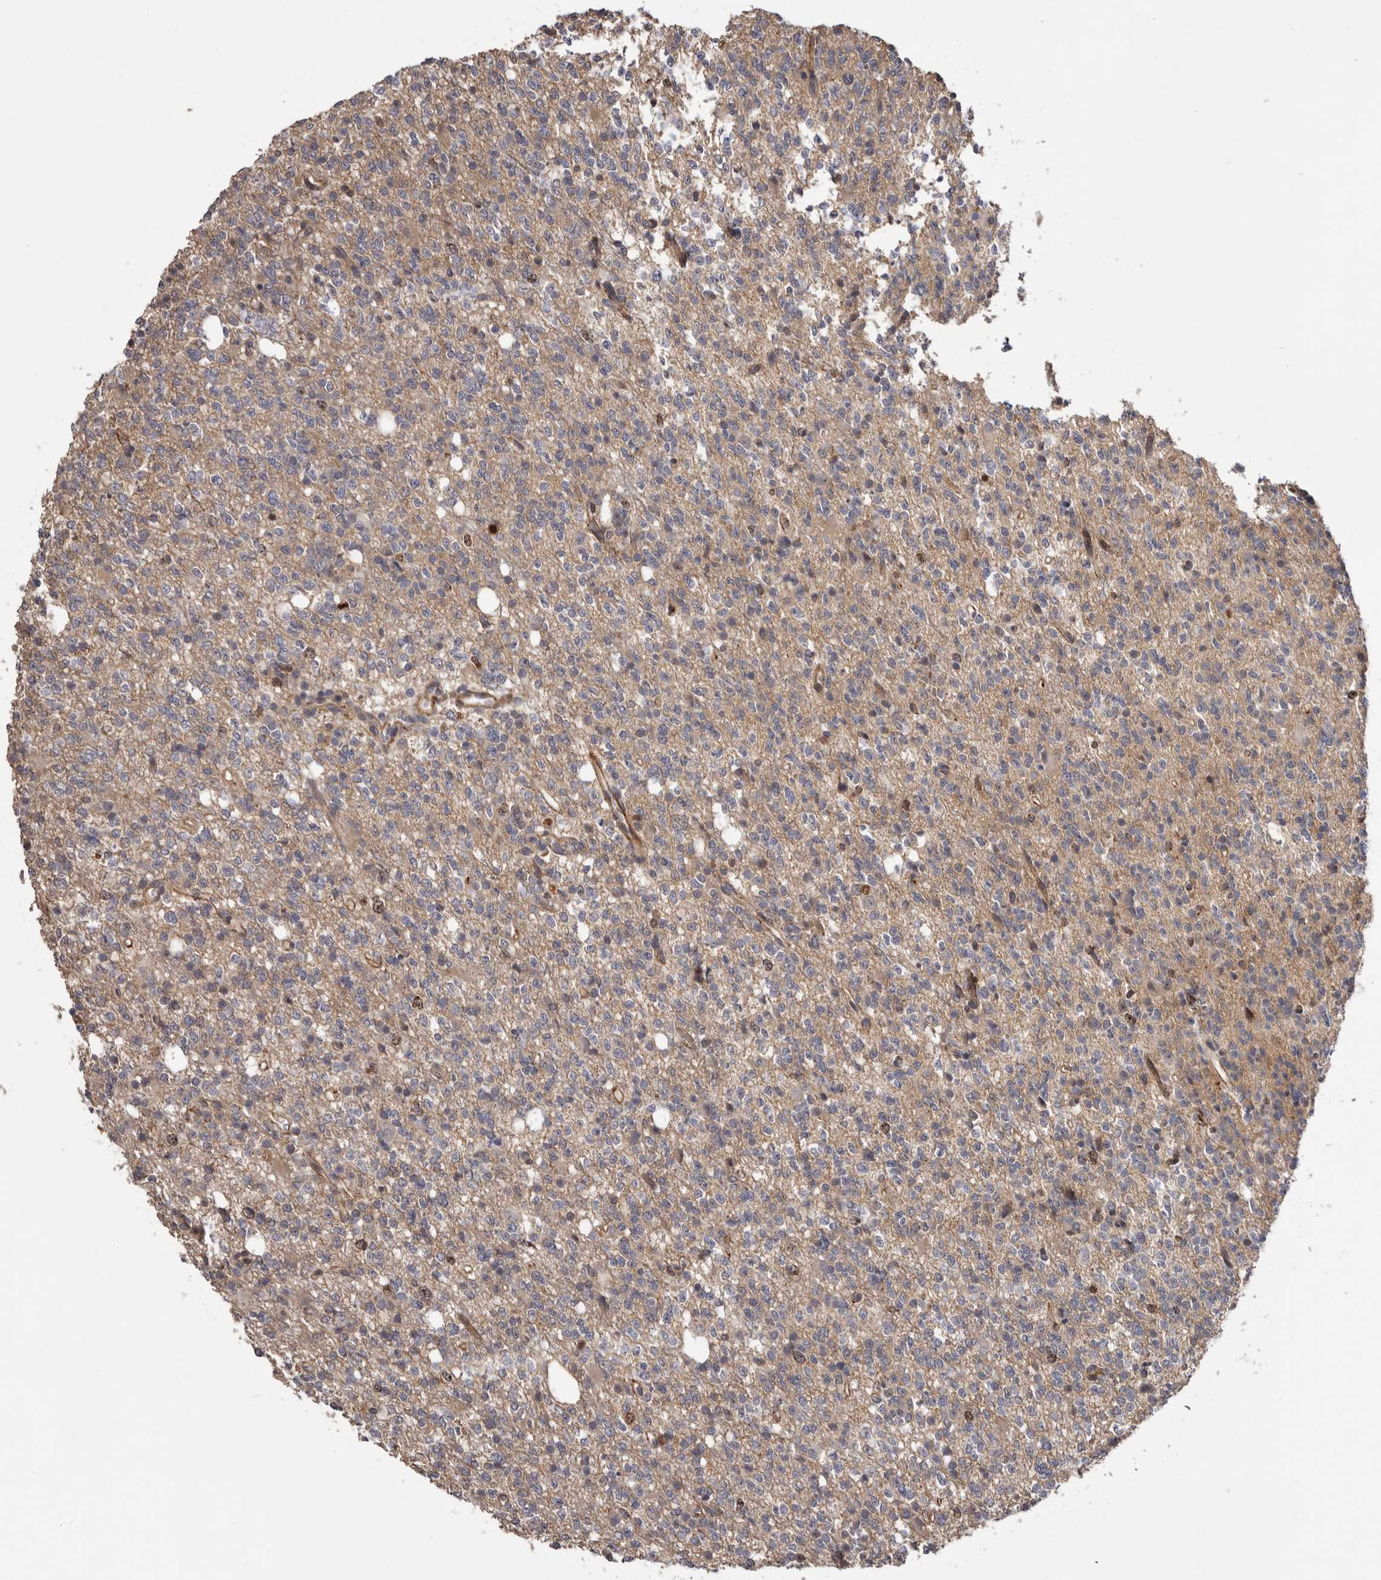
{"staining": {"intensity": "negative", "quantity": "none", "location": "none"}, "tissue": "glioma", "cell_type": "Tumor cells", "image_type": "cancer", "snomed": [{"axis": "morphology", "description": "Glioma, malignant, High grade"}, {"axis": "topography", "description": "Brain"}], "caption": "Human glioma stained for a protein using immunohistochemistry (IHC) exhibits no positivity in tumor cells.", "gene": "CDCA8", "patient": {"sex": "female", "age": 62}}